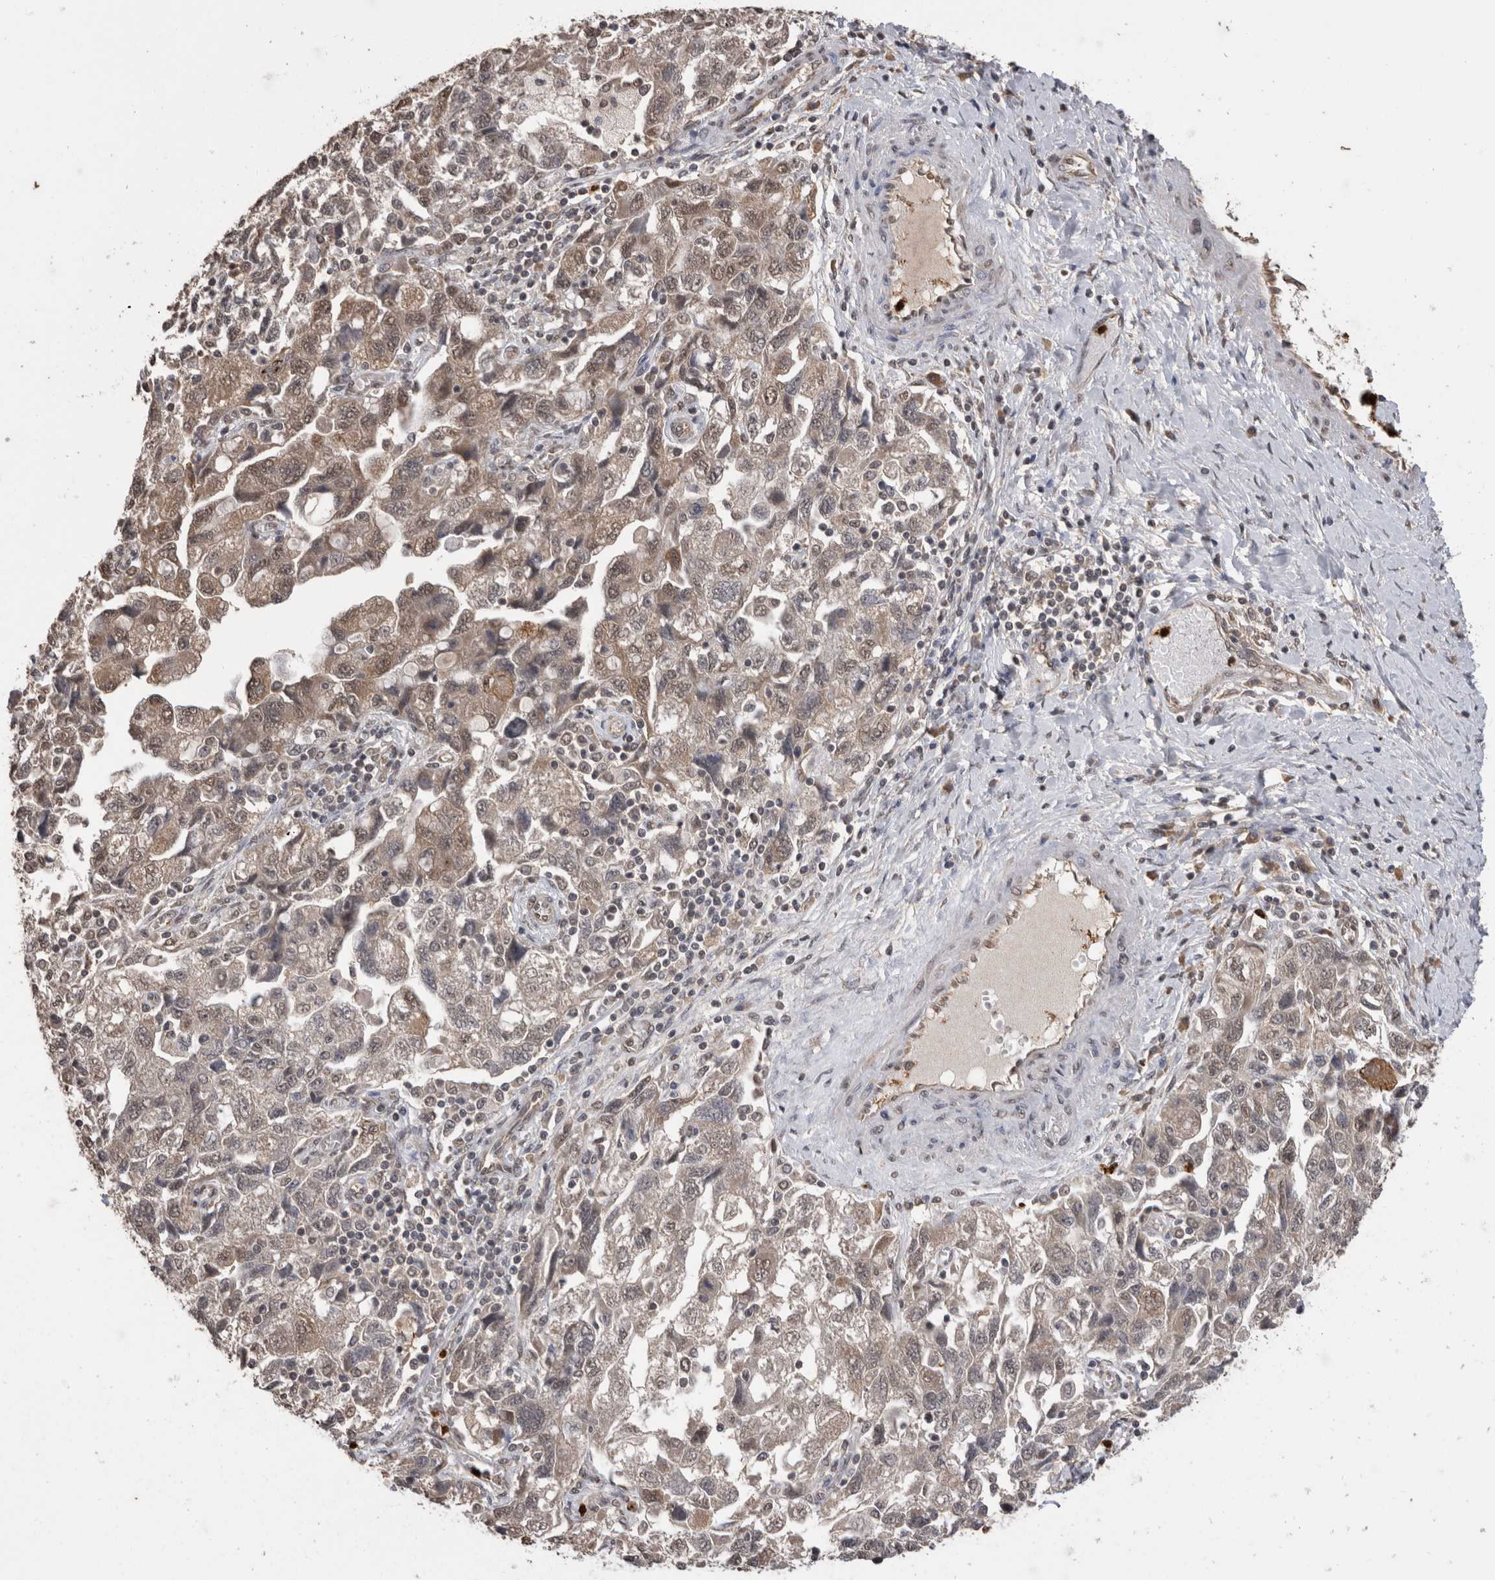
{"staining": {"intensity": "weak", "quantity": ">75%", "location": "cytoplasmic/membranous,nuclear"}, "tissue": "ovarian cancer", "cell_type": "Tumor cells", "image_type": "cancer", "snomed": [{"axis": "morphology", "description": "Carcinoma, NOS"}, {"axis": "morphology", "description": "Cystadenocarcinoma, serous, NOS"}, {"axis": "topography", "description": "Ovary"}], "caption": "Brown immunohistochemical staining in ovarian cancer reveals weak cytoplasmic/membranous and nuclear positivity in approximately >75% of tumor cells.", "gene": "PAK4", "patient": {"sex": "female", "age": 69}}